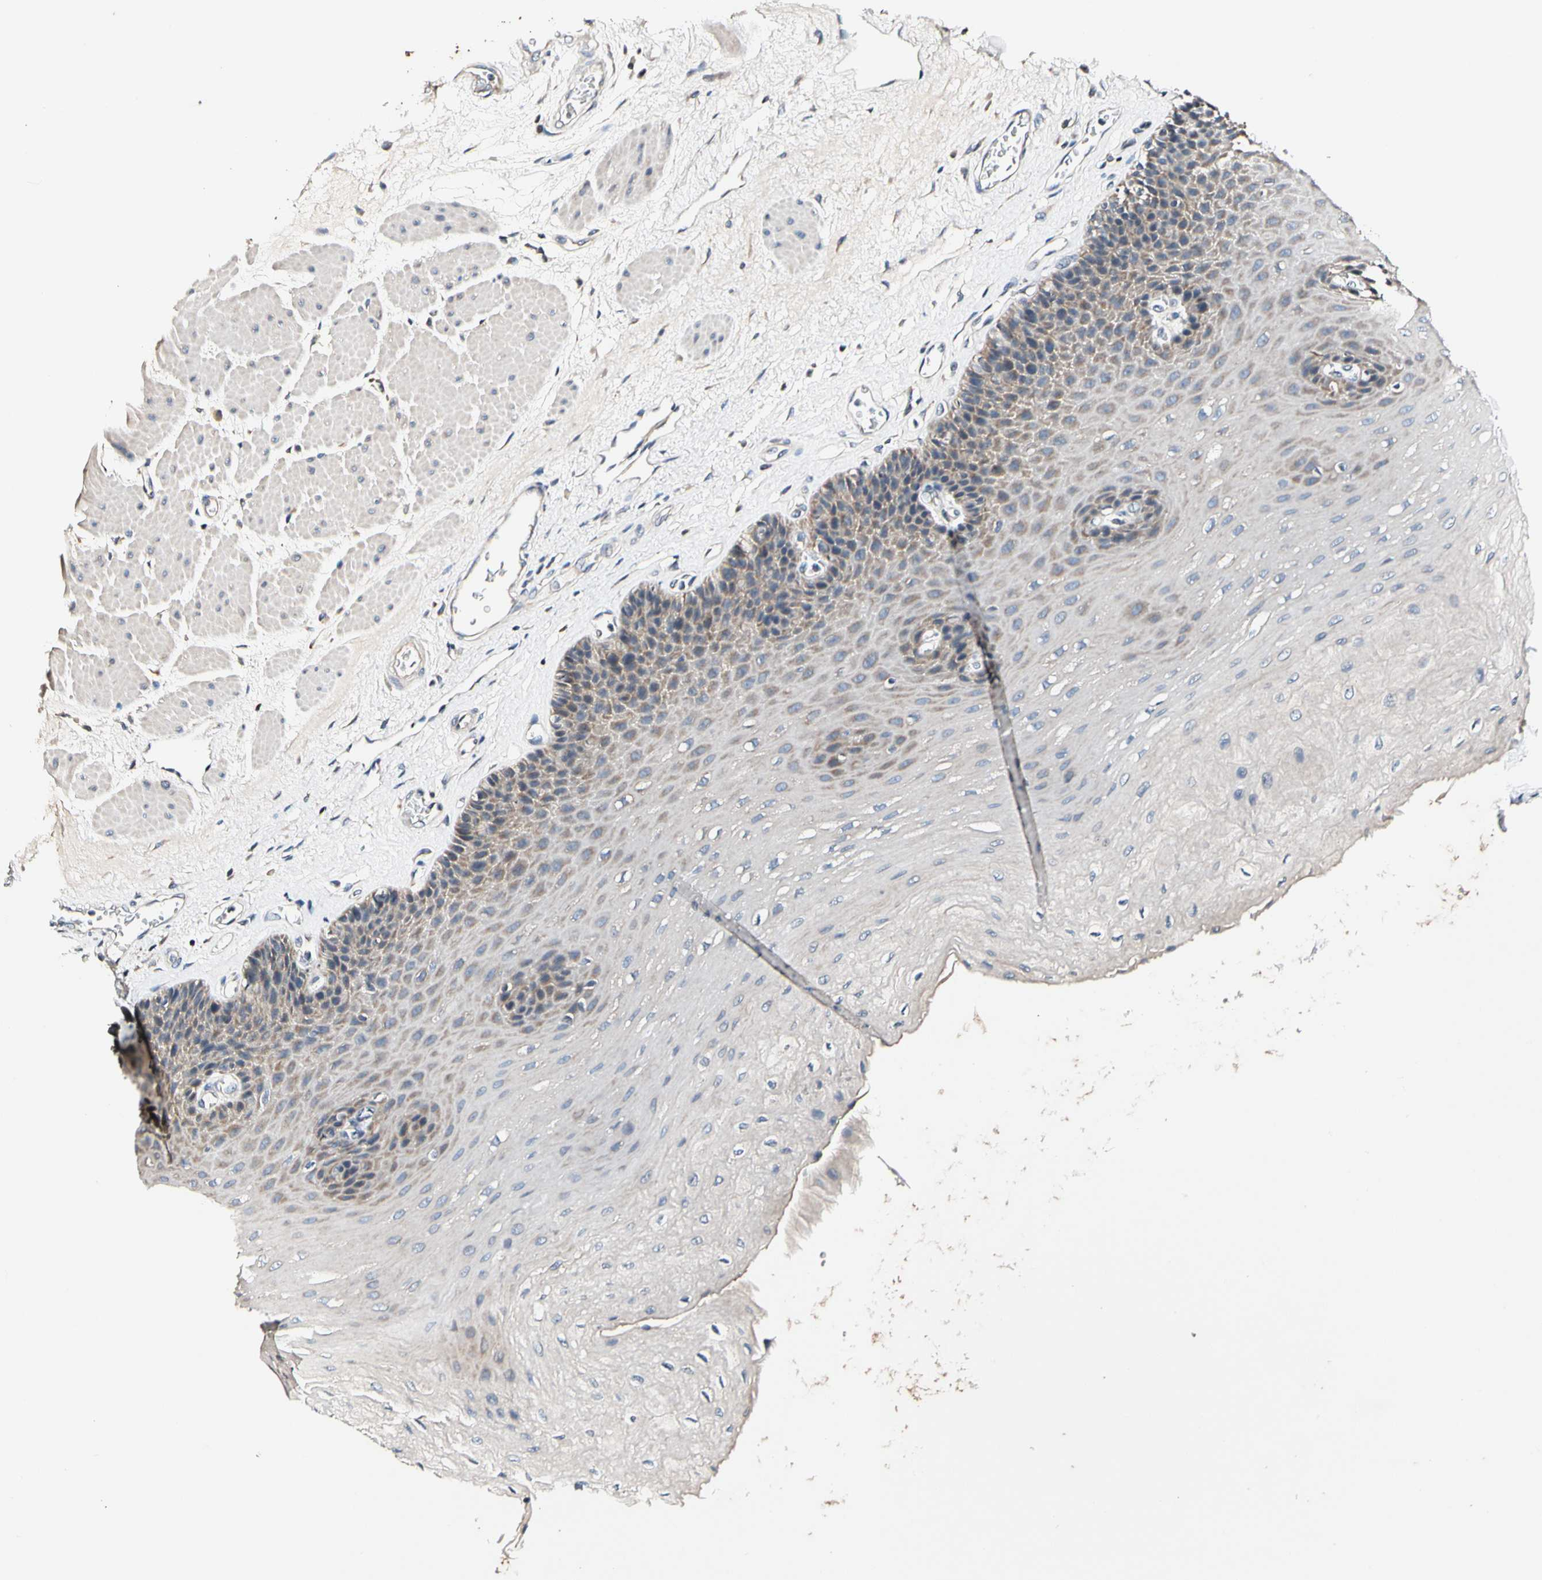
{"staining": {"intensity": "weak", "quantity": "25%-75%", "location": "cytoplasmic/membranous"}, "tissue": "esophagus", "cell_type": "Squamous epithelial cells", "image_type": "normal", "snomed": [{"axis": "morphology", "description": "Normal tissue, NOS"}, {"axis": "topography", "description": "Esophagus"}], "caption": "DAB immunohistochemical staining of benign human esophagus shows weak cytoplasmic/membranous protein positivity in about 25%-75% of squamous epithelial cells.", "gene": "SOX30", "patient": {"sex": "female", "age": 72}}